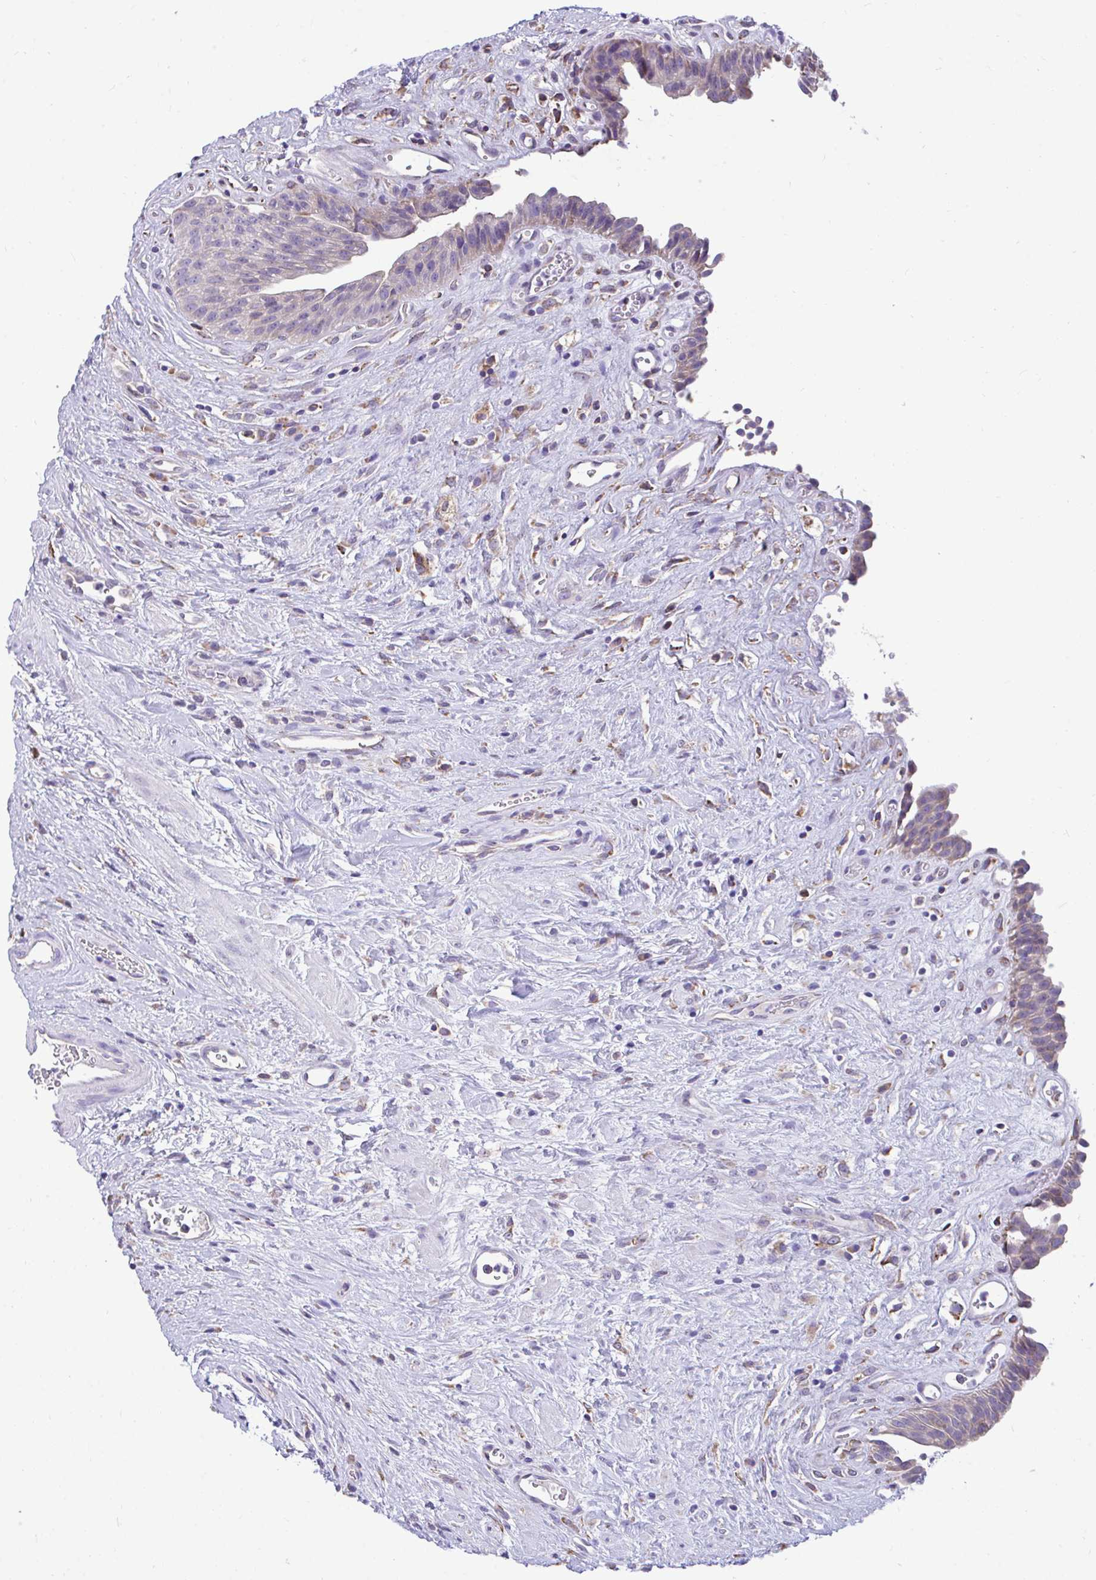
{"staining": {"intensity": "negative", "quantity": "none", "location": "none"}, "tissue": "urinary bladder", "cell_type": "Urothelial cells", "image_type": "normal", "snomed": [{"axis": "morphology", "description": "Normal tissue, NOS"}, {"axis": "topography", "description": "Urinary bladder"}], "caption": "The micrograph demonstrates no significant staining in urothelial cells of urinary bladder.", "gene": "PIGK", "patient": {"sex": "female", "age": 56}}